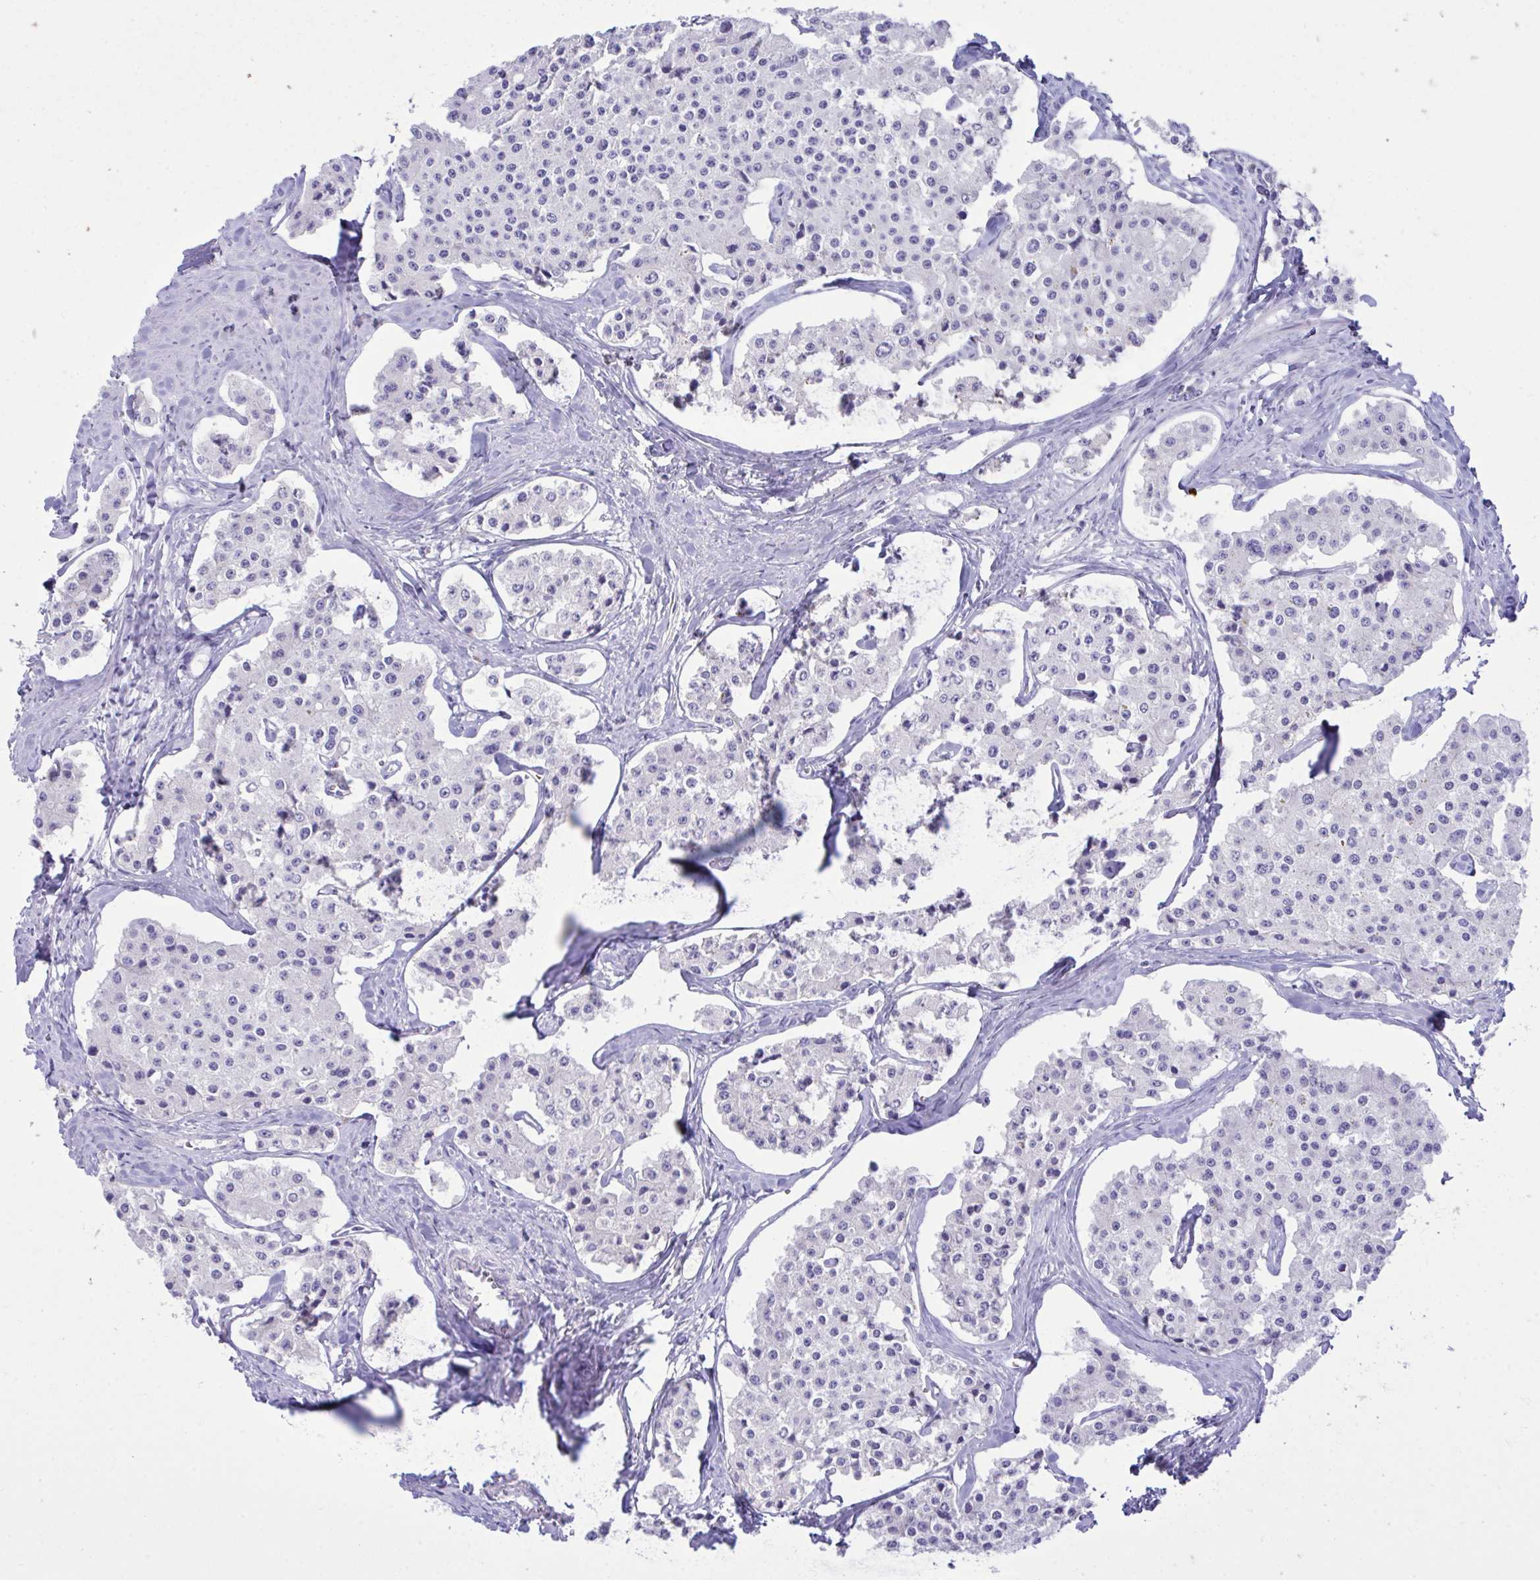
{"staining": {"intensity": "negative", "quantity": "none", "location": "none"}, "tissue": "carcinoid", "cell_type": "Tumor cells", "image_type": "cancer", "snomed": [{"axis": "morphology", "description": "Carcinoid, malignant, NOS"}, {"axis": "topography", "description": "Small intestine"}], "caption": "Tumor cells are negative for brown protein staining in carcinoid (malignant).", "gene": "PLEKHH1", "patient": {"sex": "female", "age": 65}}